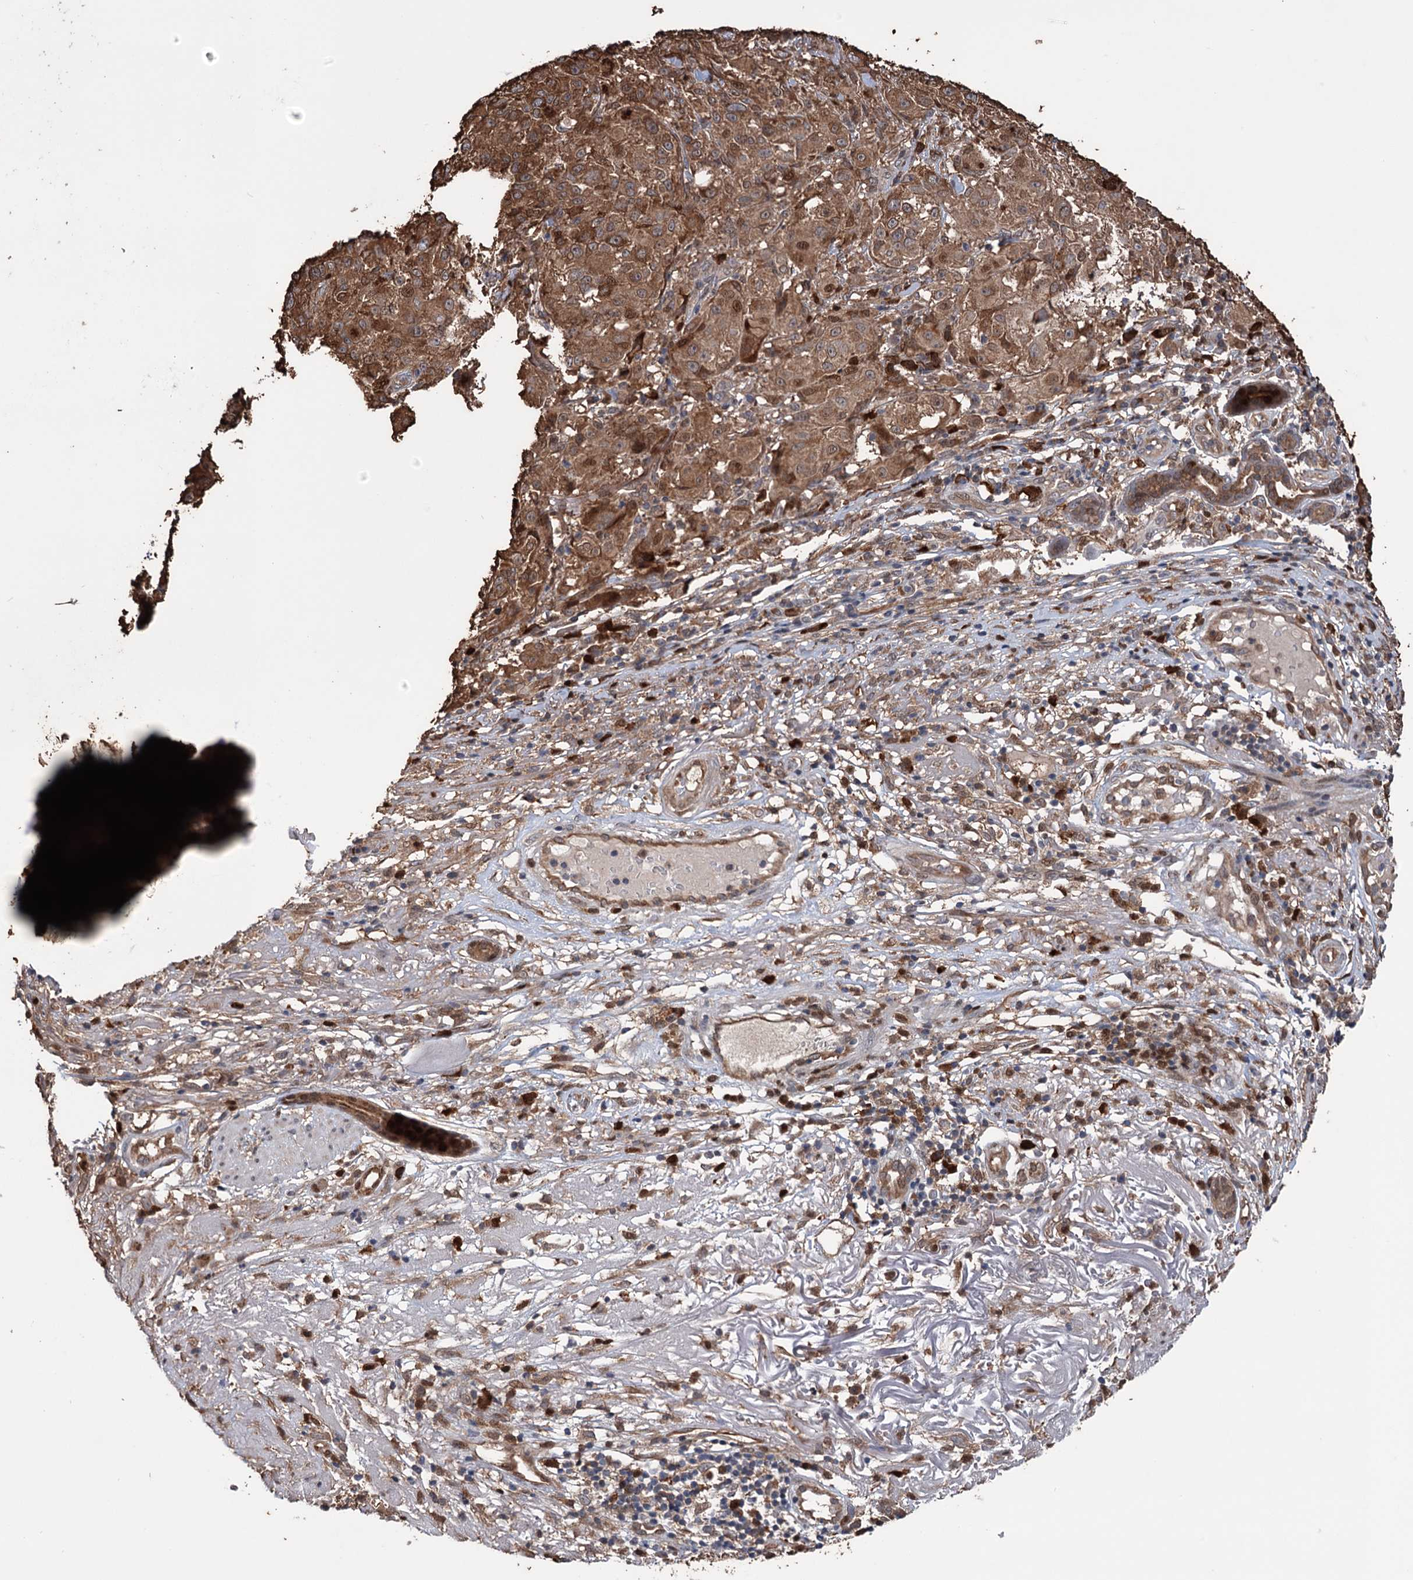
{"staining": {"intensity": "moderate", "quantity": ">75%", "location": "cytoplasmic/membranous"}, "tissue": "melanoma", "cell_type": "Tumor cells", "image_type": "cancer", "snomed": [{"axis": "morphology", "description": "Necrosis, NOS"}, {"axis": "morphology", "description": "Malignant melanoma, NOS"}, {"axis": "topography", "description": "Skin"}], "caption": "Immunohistochemical staining of human melanoma shows medium levels of moderate cytoplasmic/membranous expression in approximately >75% of tumor cells. (Brightfield microscopy of DAB IHC at high magnification).", "gene": "NCAPD2", "patient": {"sex": "female", "age": 87}}